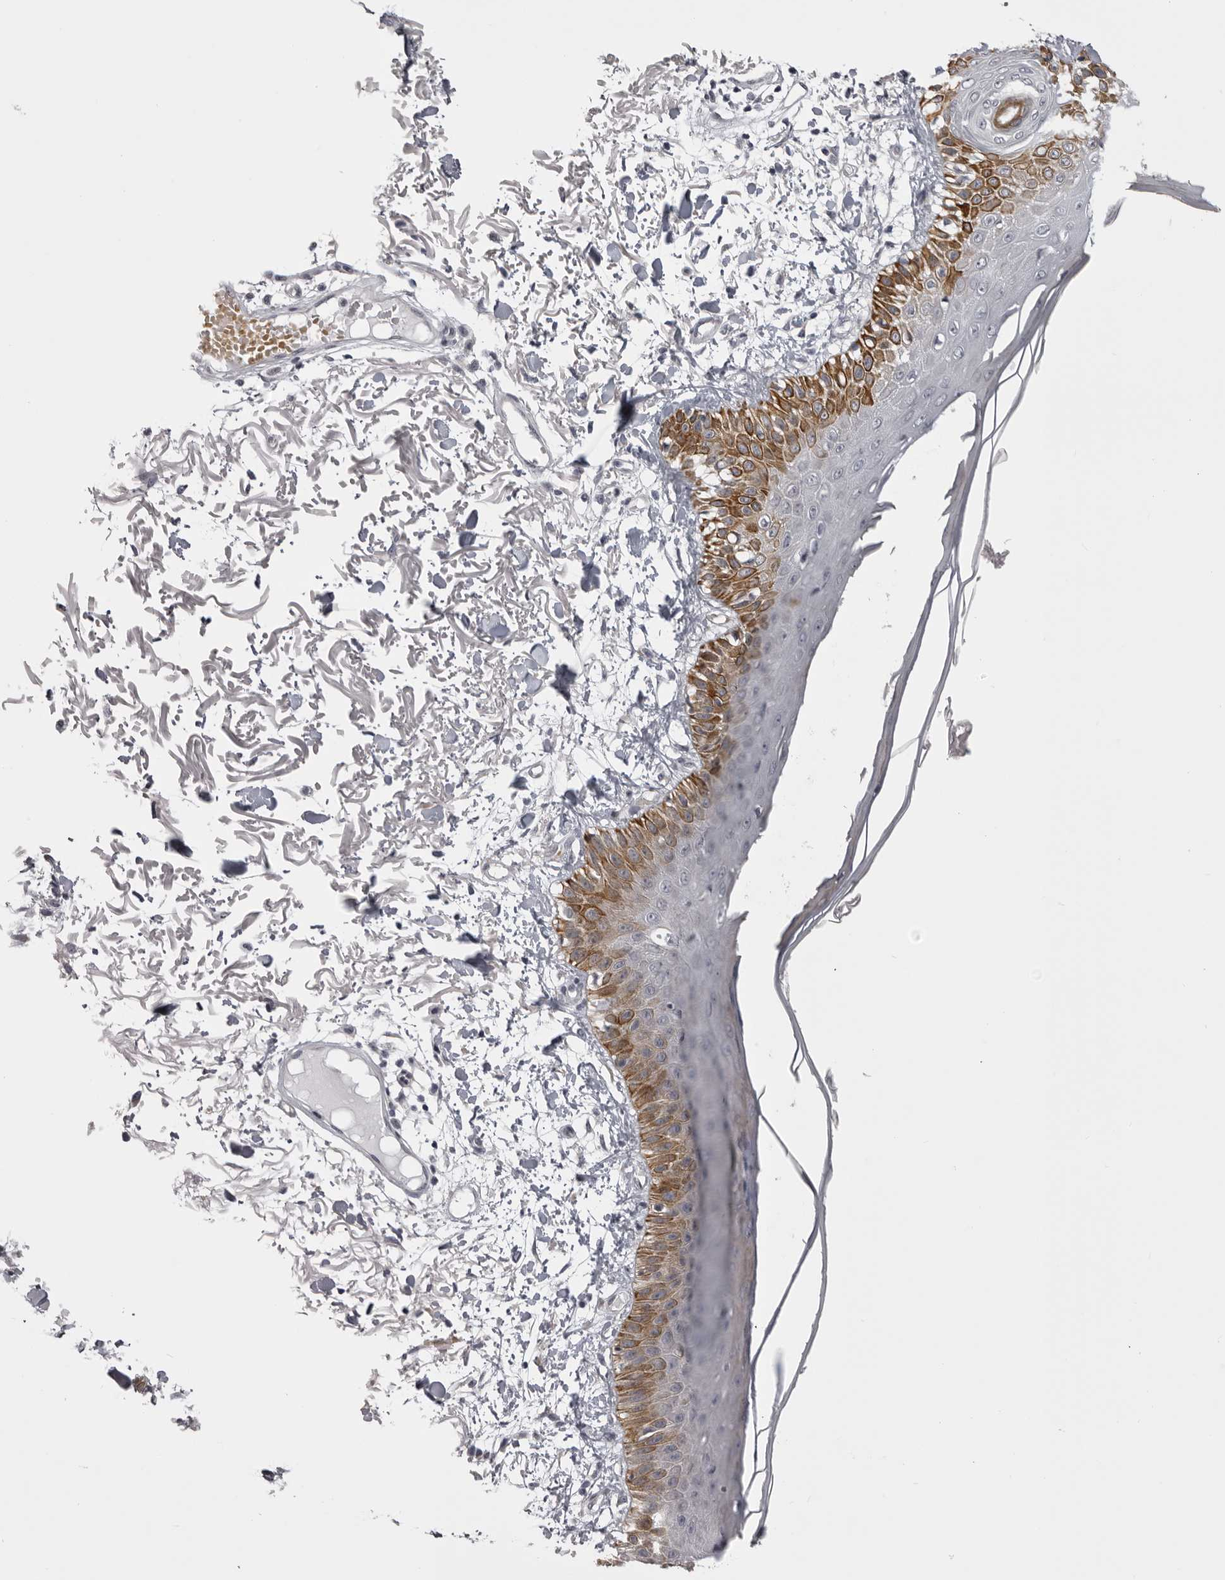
{"staining": {"intensity": "negative", "quantity": "none", "location": "none"}, "tissue": "skin", "cell_type": "Fibroblasts", "image_type": "normal", "snomed": [{"axis": "morphology", "description": "Normal tissue, NOS"}, {"axis": "morphology", "description": "Squamous cell carcinoma, NOS"}, {"axis": "topography", "description": "Skin"}, {"axis": "topography", "description": "Peripheral nerve tissue"}], "caption": "Fibroblasts are negative for brown protein staining in benign skin. Nuclei are stained in blue.", "gene": "EPHA10", "patient": {"sex": "male", "age": 83}}